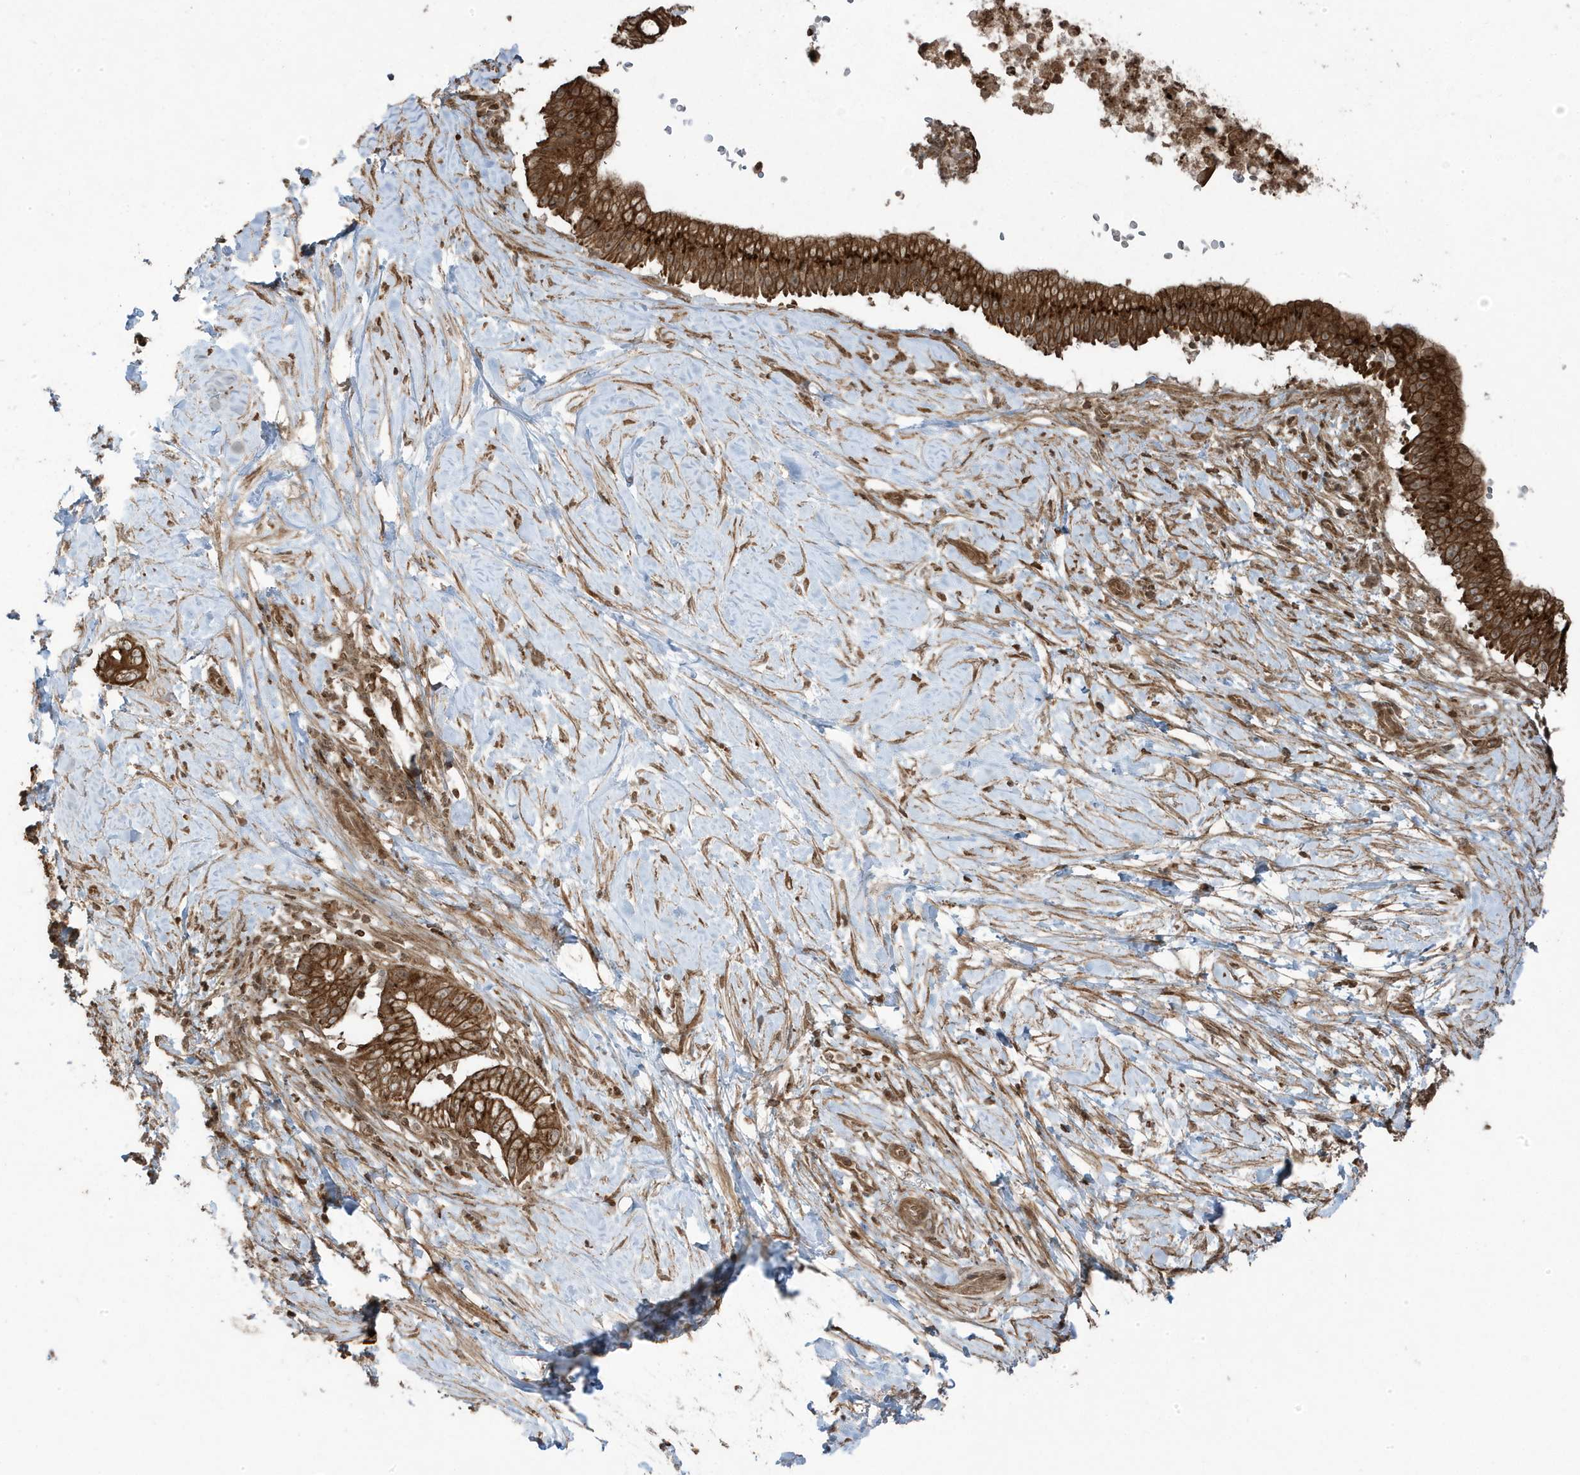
{"staining": {"intensity": "strong", "quantity": ">75%", "location": "cytoplasmic/membranous"}, "tissue": "pancreatic cancer", "cell_type": "Tumor cells", "image_type": "cancer", "snomed": [{"axis": "morphology", "description": "Adenocarcinoma, NOS"}, {"axis": "topography", "description": "Pancreas"}], "caption": "Strong cytoplasmic/membranous expression for a protein is identified in approximately >75% of tumor cells of pancreatic adenocarcinoma using IHC.", "gene": "ASAP1", "patient": {"sex": "male", "age": 68}}